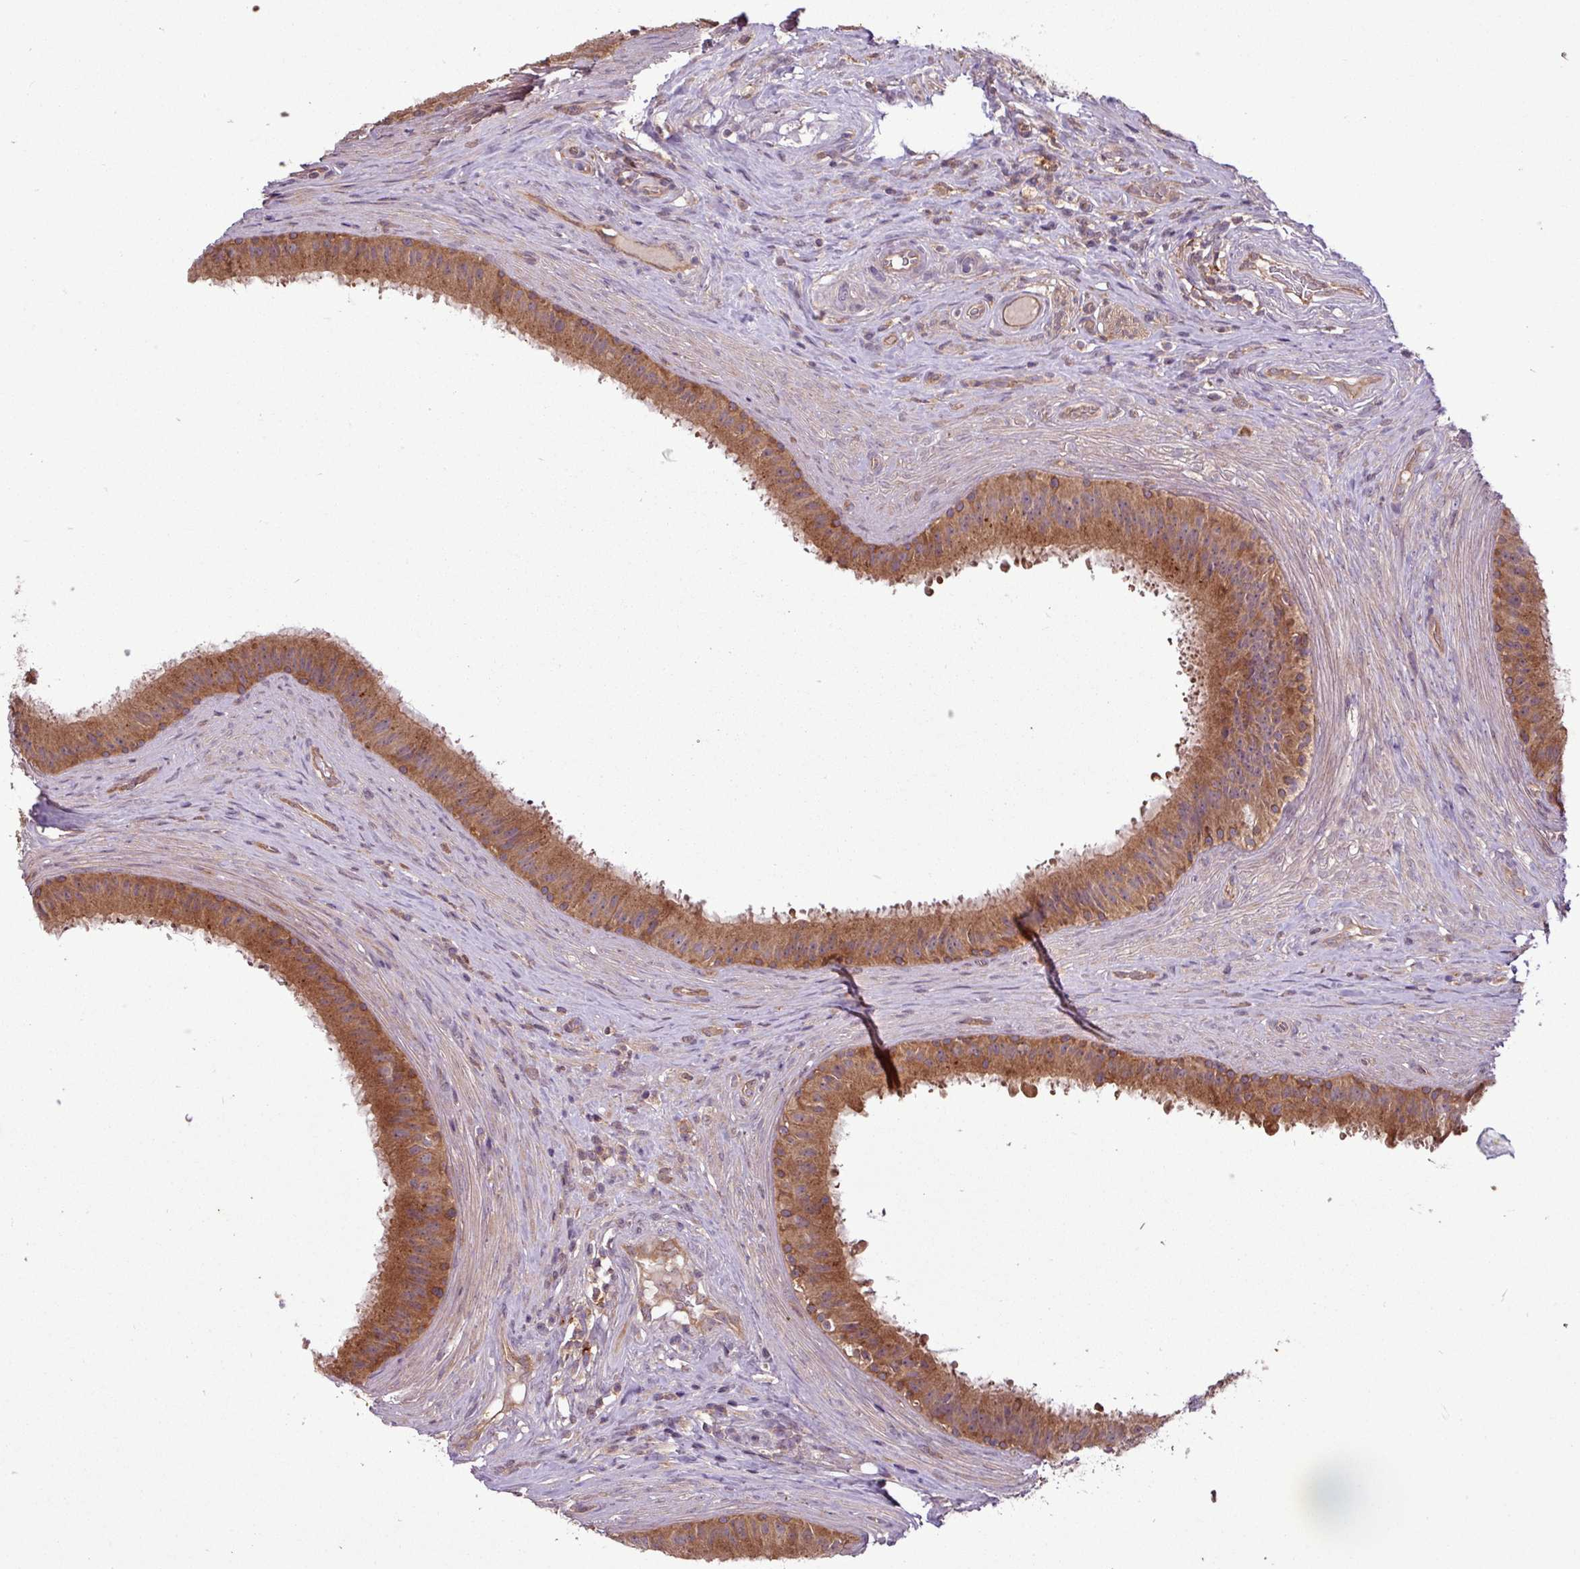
{"staining": {"intensity": "strong", "quantity": ">75%", "location": "cytoplasmic/membranous"}, "tissue": "epididymis", "cell_type": "Glandular cells", "image_type": "normal", "snomed": [{"axis": "morphology", "description": "Normal tissue, NOS"}, {"axis": "topography", "description": "Testis"}, {"axis": "topography", "description": "Epididymis"}], "caption": "Immunohistochemical staining of benign epididymis displays >75% levels of strong cytoplasmic/membranous protein positivity in approximately >75% of glandular cells. The protein of interest is stained brown, and the nuclei are stained in blue (DAB IHC with brightfield microscopy, high magnification).", "gene": "SIRPB2", "patient": {"sex": "male", "age": 41}}